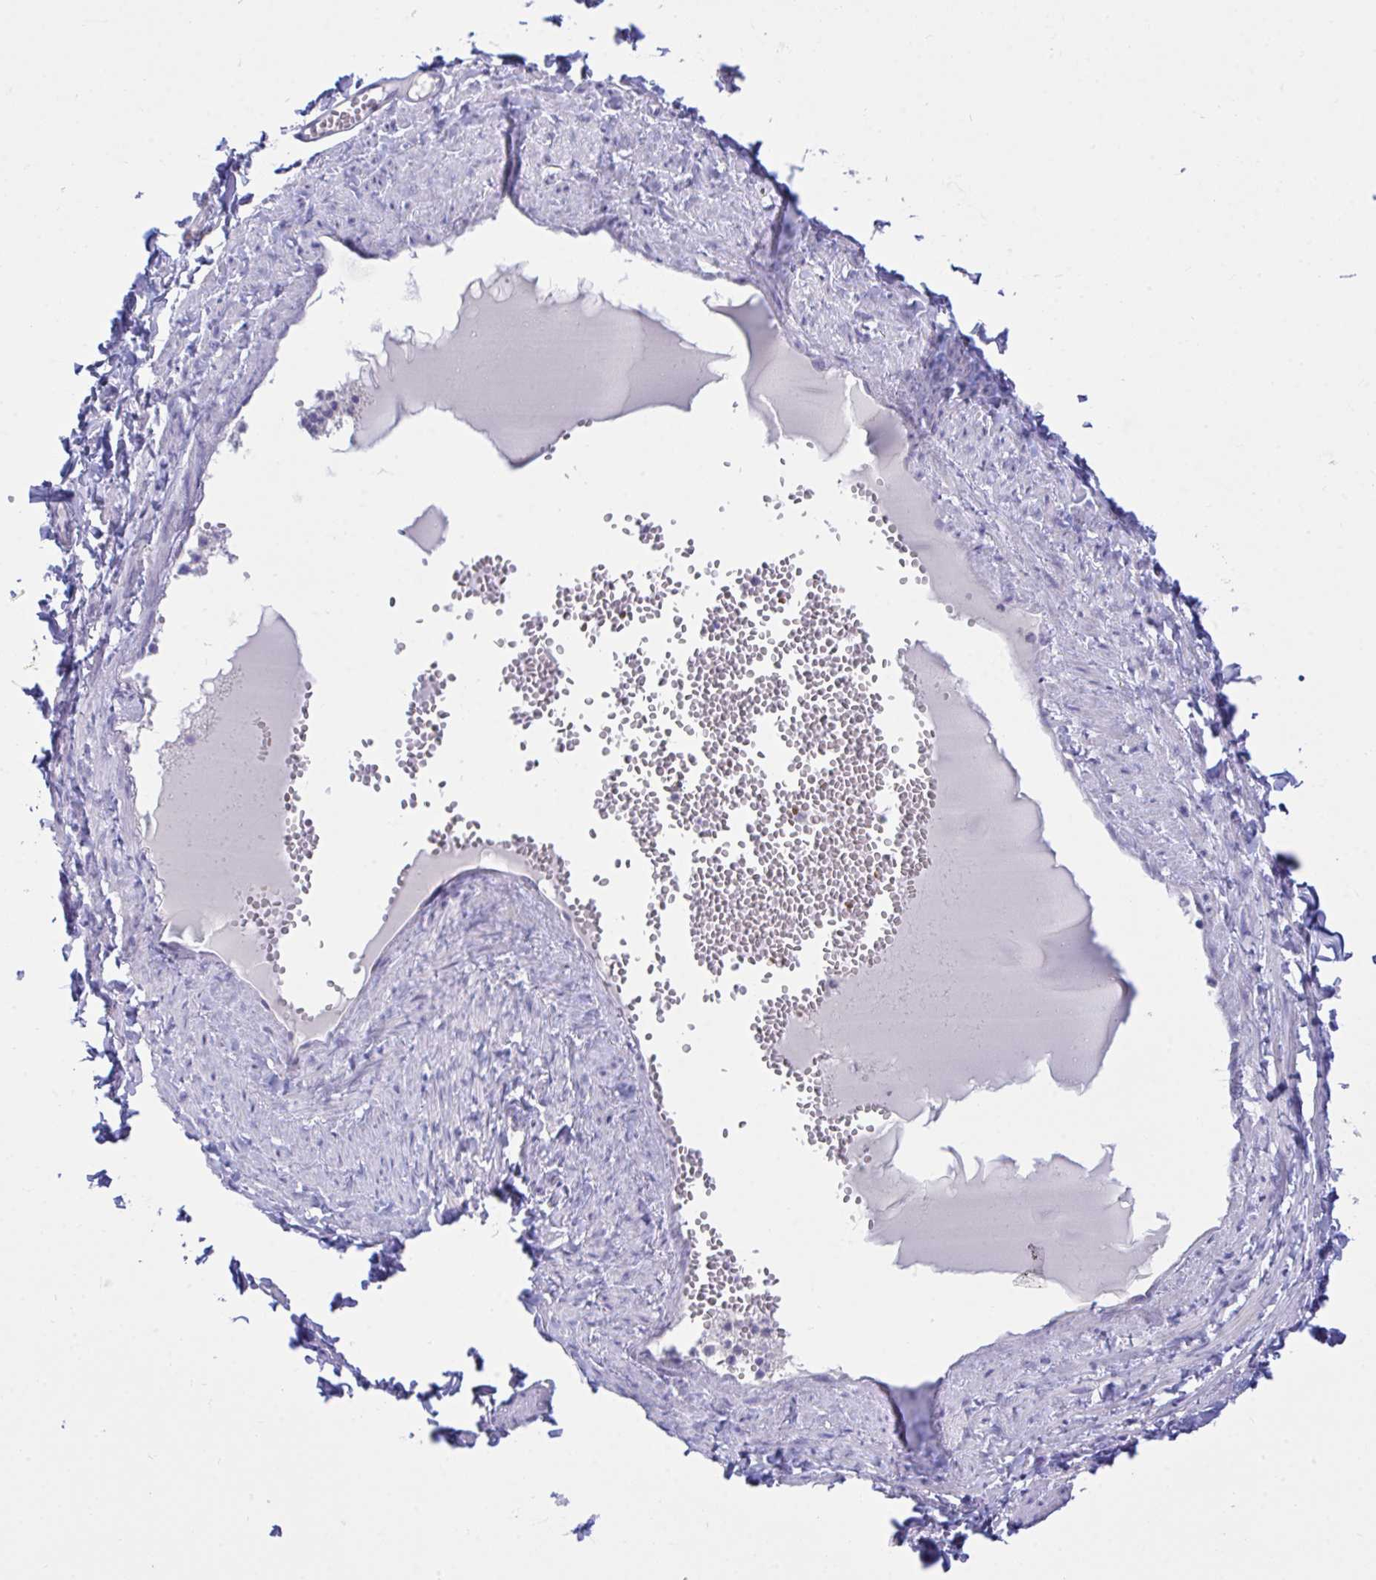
{"staining": {"intensity": "negative", "quantity": "none", "location": "none"}, "tissue": "adipose tissue", "cell_type": "Adipocytes", "image_type": "normal", "snomed": [{"axis": "morphology", "description": "Normal tissue, NOS"}, {"axis": "topography", "description": "Vulva"}, {"axis": "topography", "description": "Peripheral nerve tissue"}], "caption": "Adipocytes show no significant protein positivity in benign adipose tissue. (DAB immunohistochemistry visualized using brightfield microscopy, high magnification).", "gene": "PLEKHH1", "patient": {"sex": "female", "age": 66}}